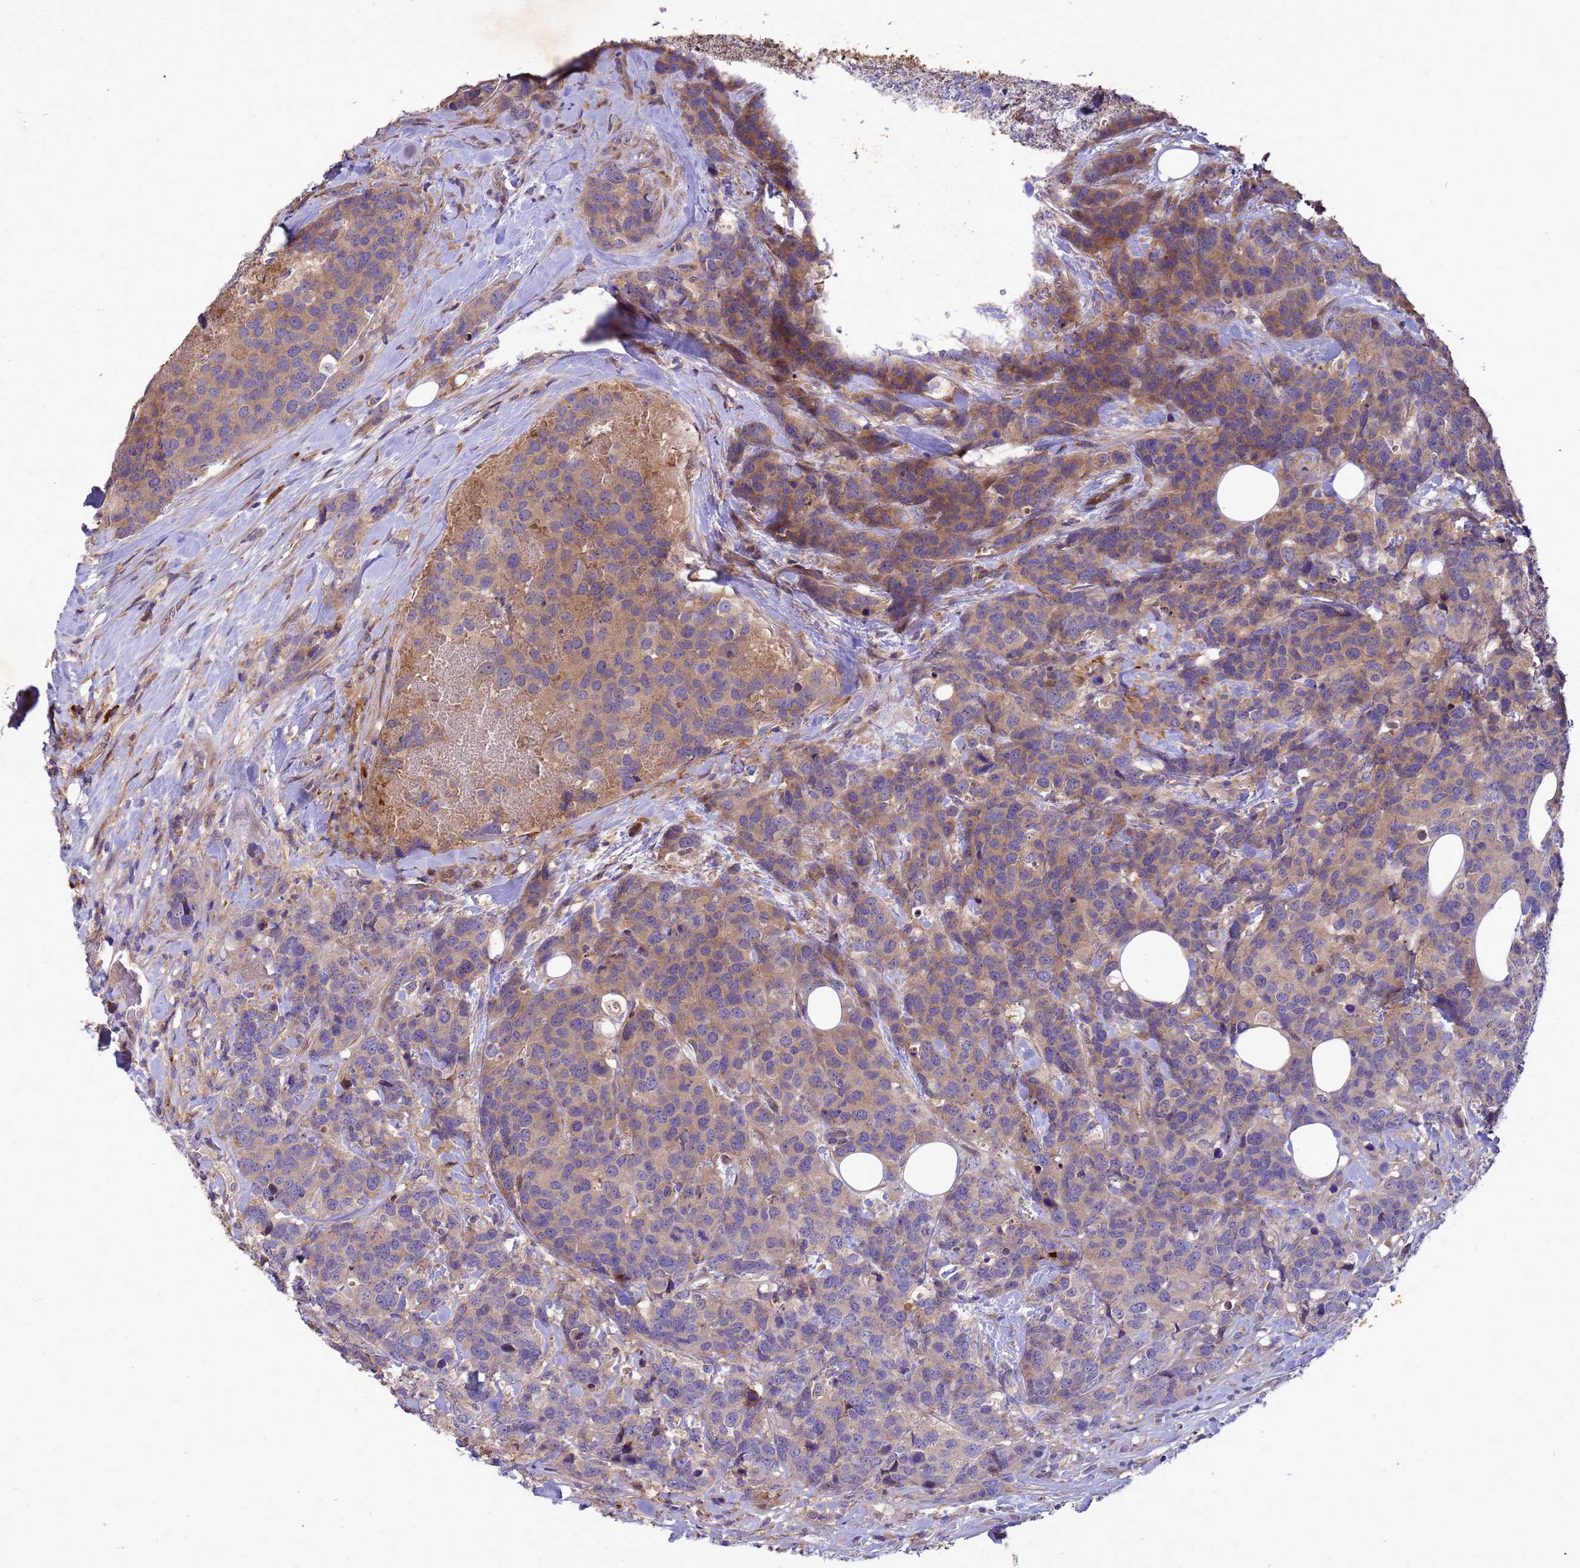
{"staining": {"intensity": "moderate", "quantity": "<25%", "location": "cytoplasmic/membranous"}, "tissue": "breast cancer", "cell_type": "Tumor cells", "image_type": "cancer", "snomed": [{"axis": "morphology", "description": "Lobular carcinoma"}, {"axis": "topography", "description": "Breast"}], "caption": "The photomicrograph displays a brown stain indicating the presence of a protein in the cytoplasmic/membranous of tumor cells in breast cancer.", "gene": "RNF215", "patient": {"sex": "female", "age": 59}}